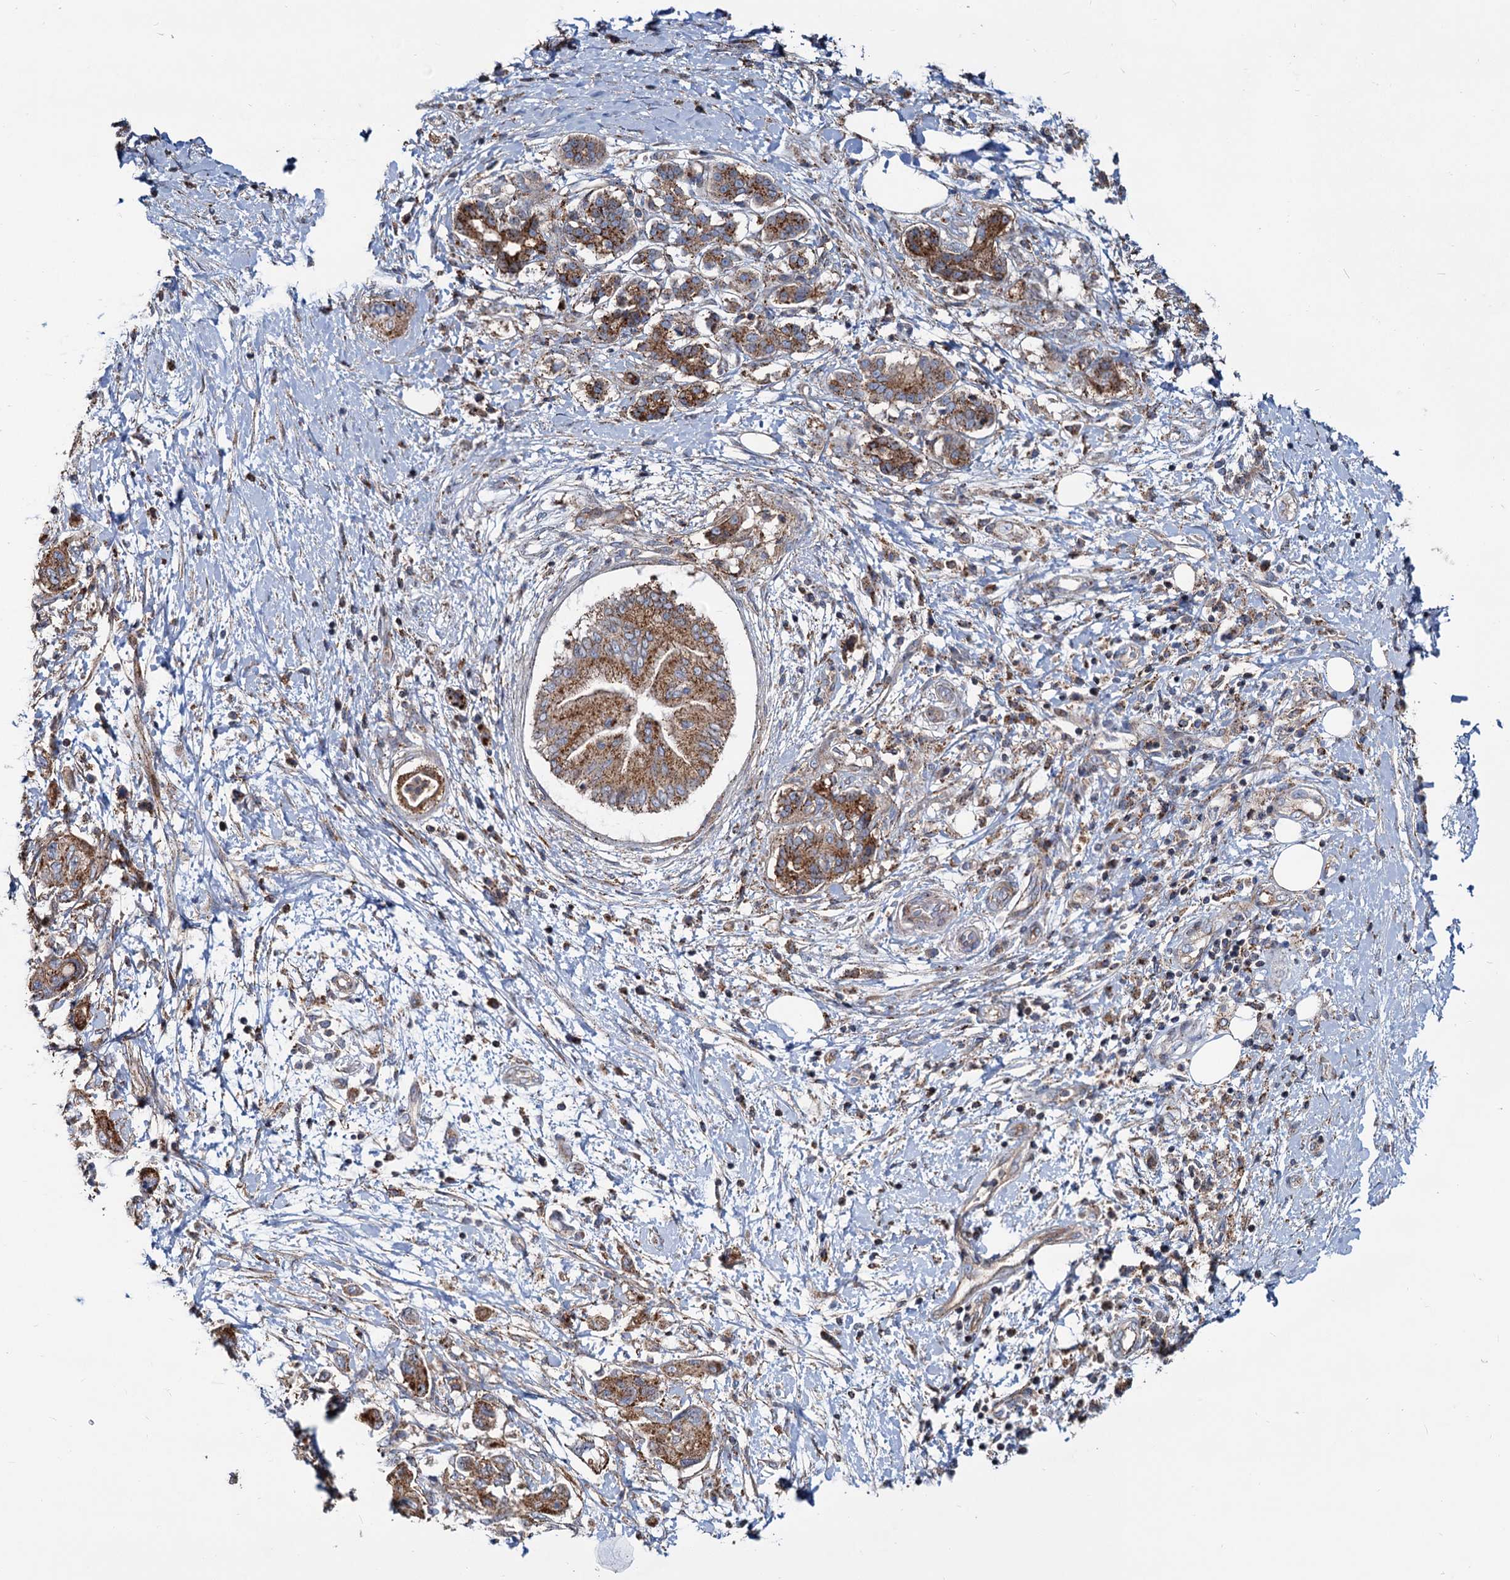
{"staining": {"intensity": "moderate", "quantity": ">75%", "location": "cytoplasmic/membranous"}, "tissue": "pancreatic cancer", "cell_type": "Tumor cells", "image_type": "cancer", "snomed": [{"axis": "morphology", "description": "Adenocarcinoma, NOS"}, {"axis": "topography", "description": "Pancreas"}], "caption": "High-power microscopy captured an IHC photomicrograph of adenocarcinoma (pancreatic), revealing moderate cytoplasmic/membranous expression in about >75% of tumor cells.", "gene": "PSEN1", "patient": {"sex": "female", "age": 73}}